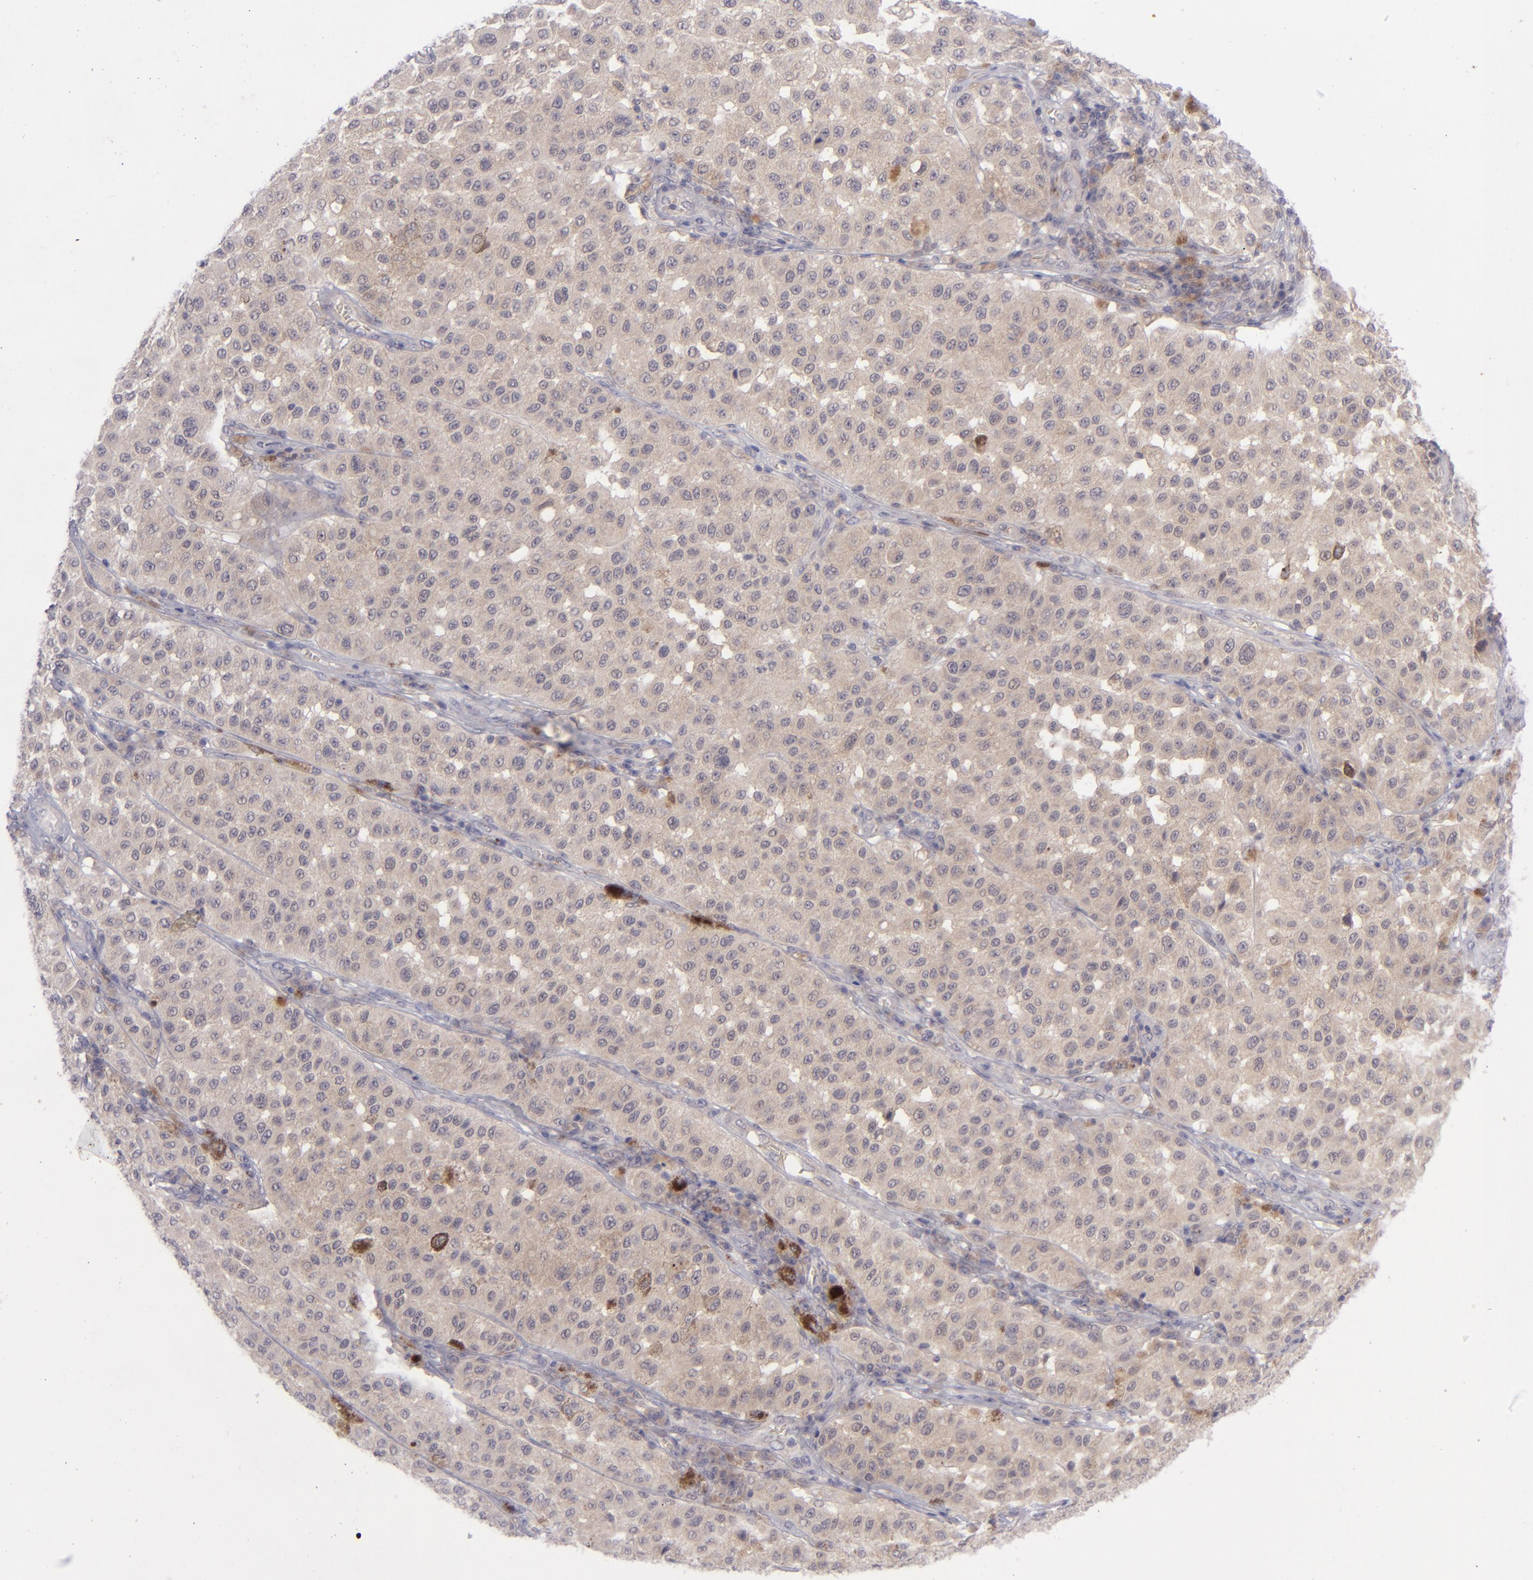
{"staining": {"intensity": "negative", "quantity": "none", "location": "none"}, "tissue": "melanoma", "cell_type": "Tumor cells", "image_type": "cancer", "snomed": [{"axis": "morphology", "description": "Malignant melanoma, NOS"}, {"axis": "topography", "description": "Skin"}], "caption": "Malignant melanoma stained for a protein using IHC demonstrates no expression tumor cells.", "gene": "EVPL", "patient": {"sex": "female", "age": 64}}